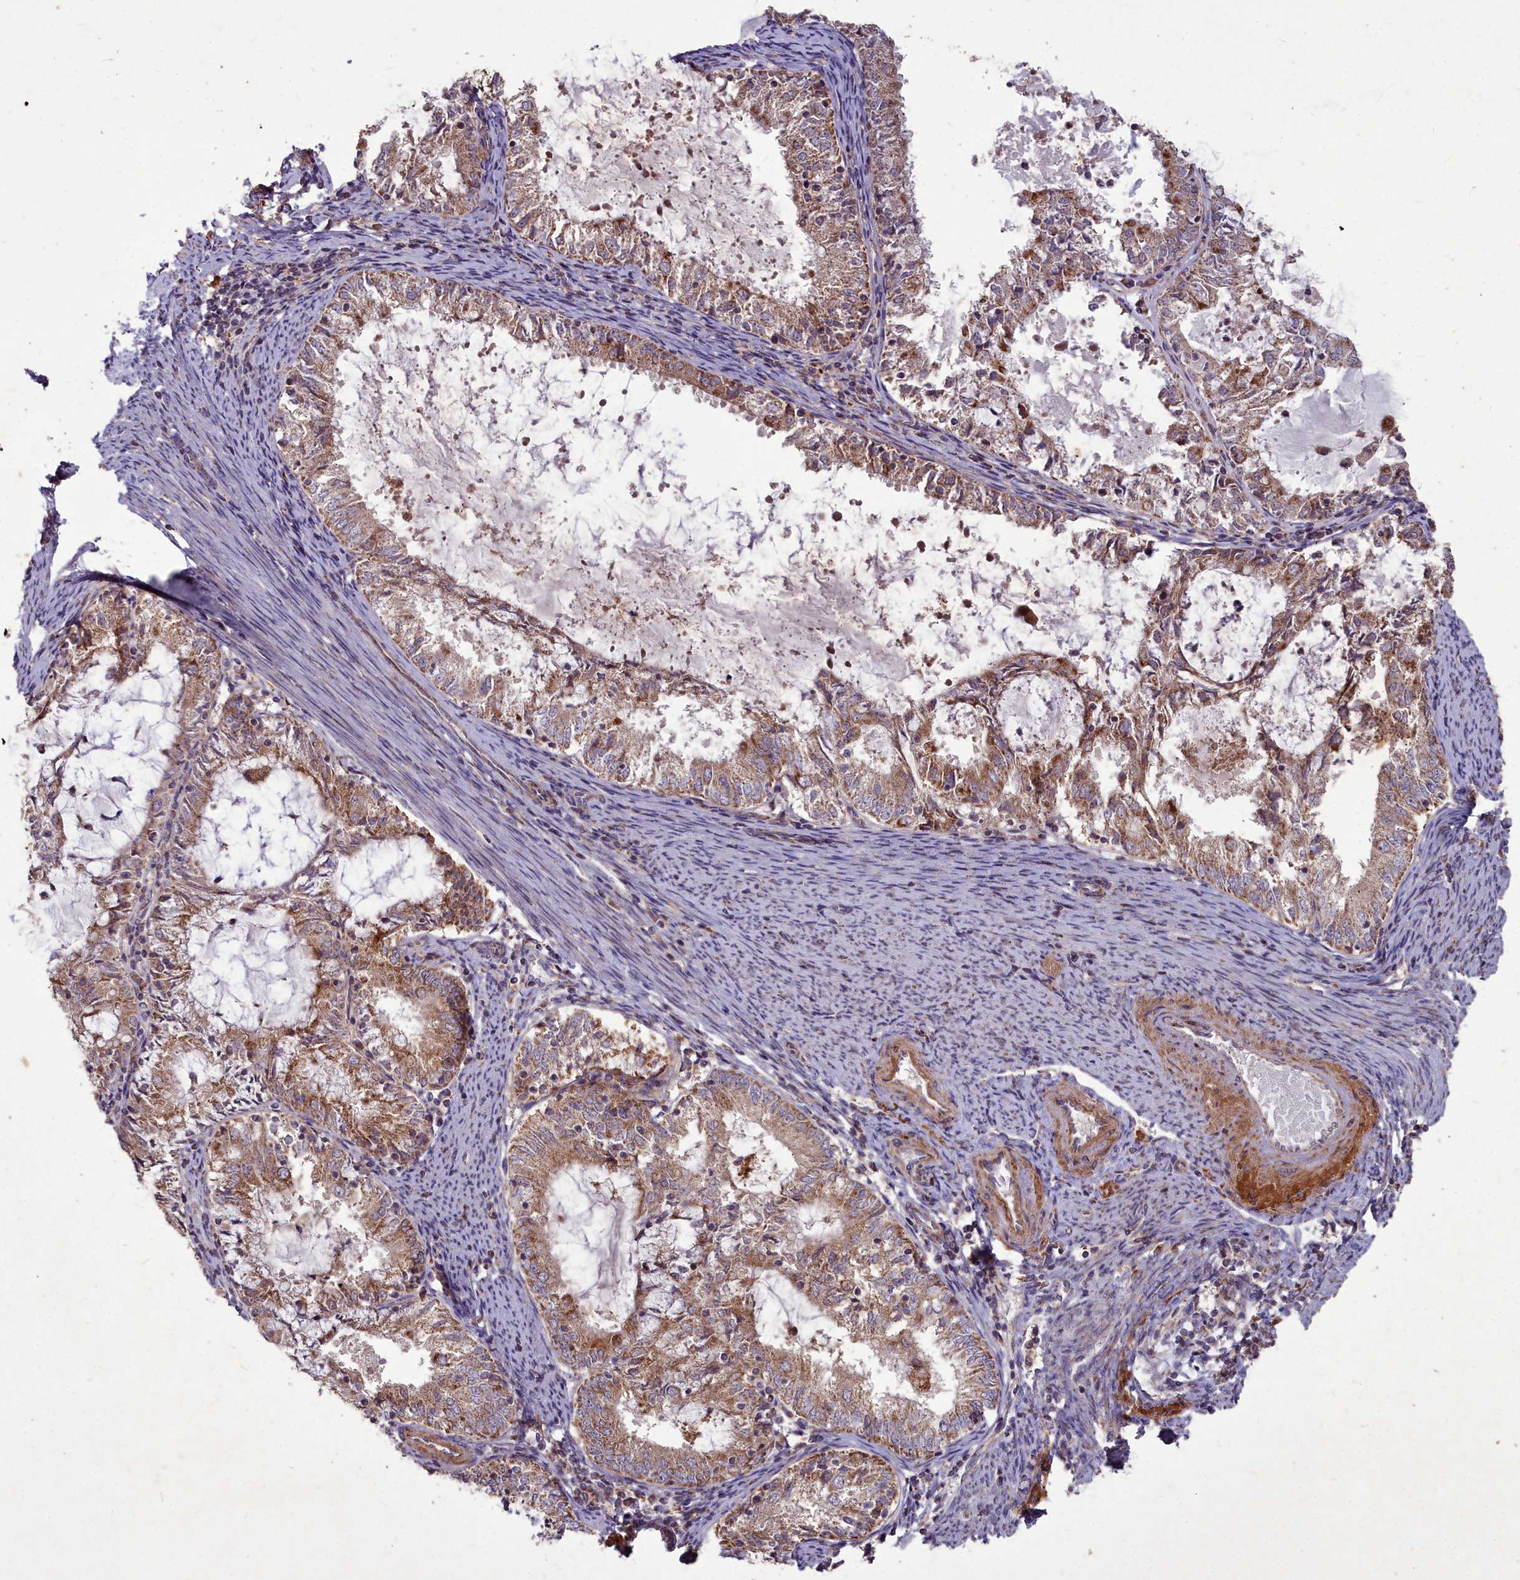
{"staining": {"intensity": "moderate", "quantity": ">75%", "location": "cytoplasmic/membranous"}, "tissue": "endometrial cancer", "cell_type": "Tumor cells", "image_type": "cancer", "snomed": [{"axis": "morphology", "description": "Adenocarcinoma, NOS"}, {"axis": "topography", "description": "Endometrium"}], "caption": "The histopathology image shows staining of endometrial adenocarcinoma, revealing moderate cytoplasmic/membranous protein positivity (brown color) within tumor cells.", "gene": "COX11", "patient": {"sex": "female", "age": 57}}